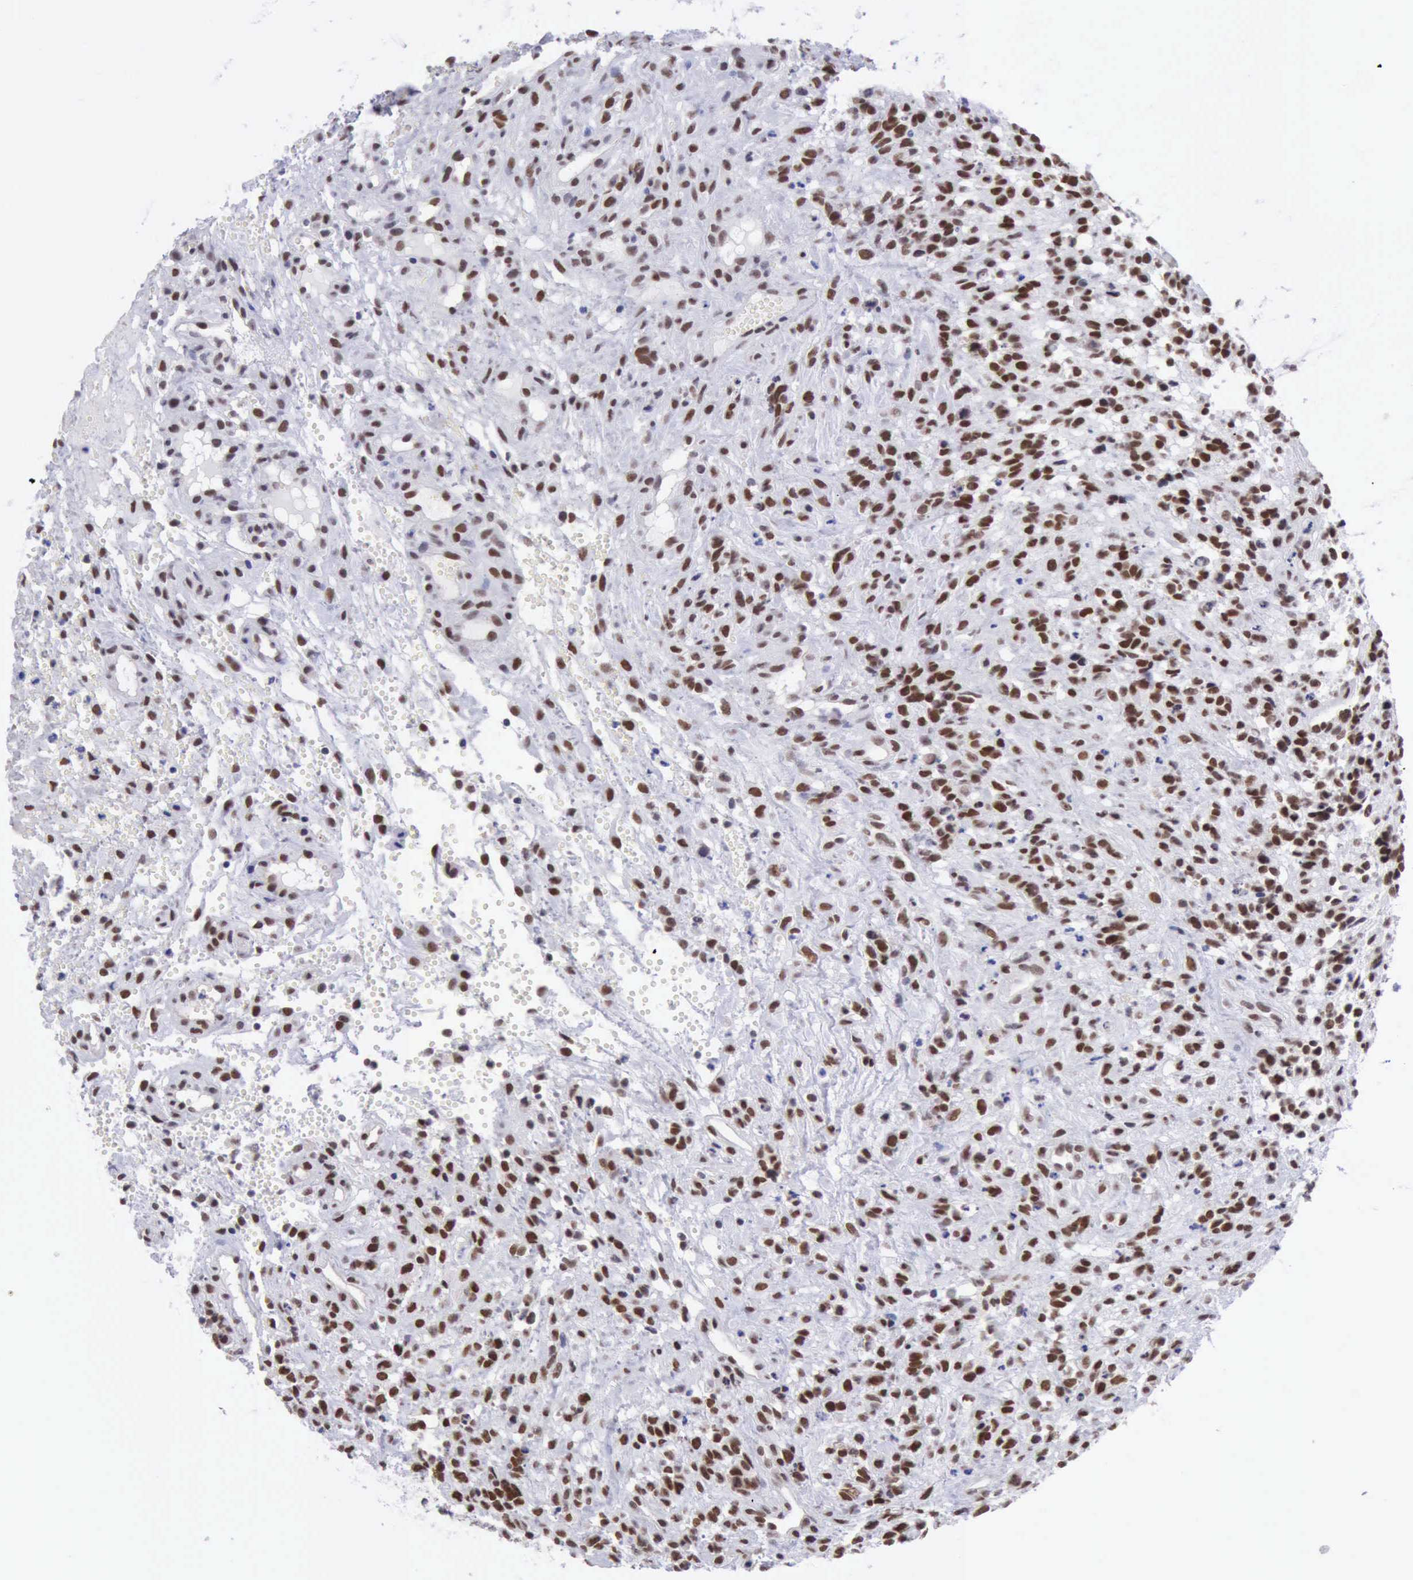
{"staining": {"intensity": "moderate", "quantity": ">75%", "location": "nuclear"}, "tissue": "glioma", "cell_type": "Tumor cells", "image_type": "cancer", "snomed": [{"axis": "morphology", "description": "Glioma, malignant, High grade"}, {"axis": "topography", "description": "Brain"}], "caption": "Malignant glioma (high-grade) stained with a brown dye displays moderate nuclear positive staining in approximately >75% of tumor cells.", "gene": "ERCC4", "patient": {"sex": "male", "age": 66}}